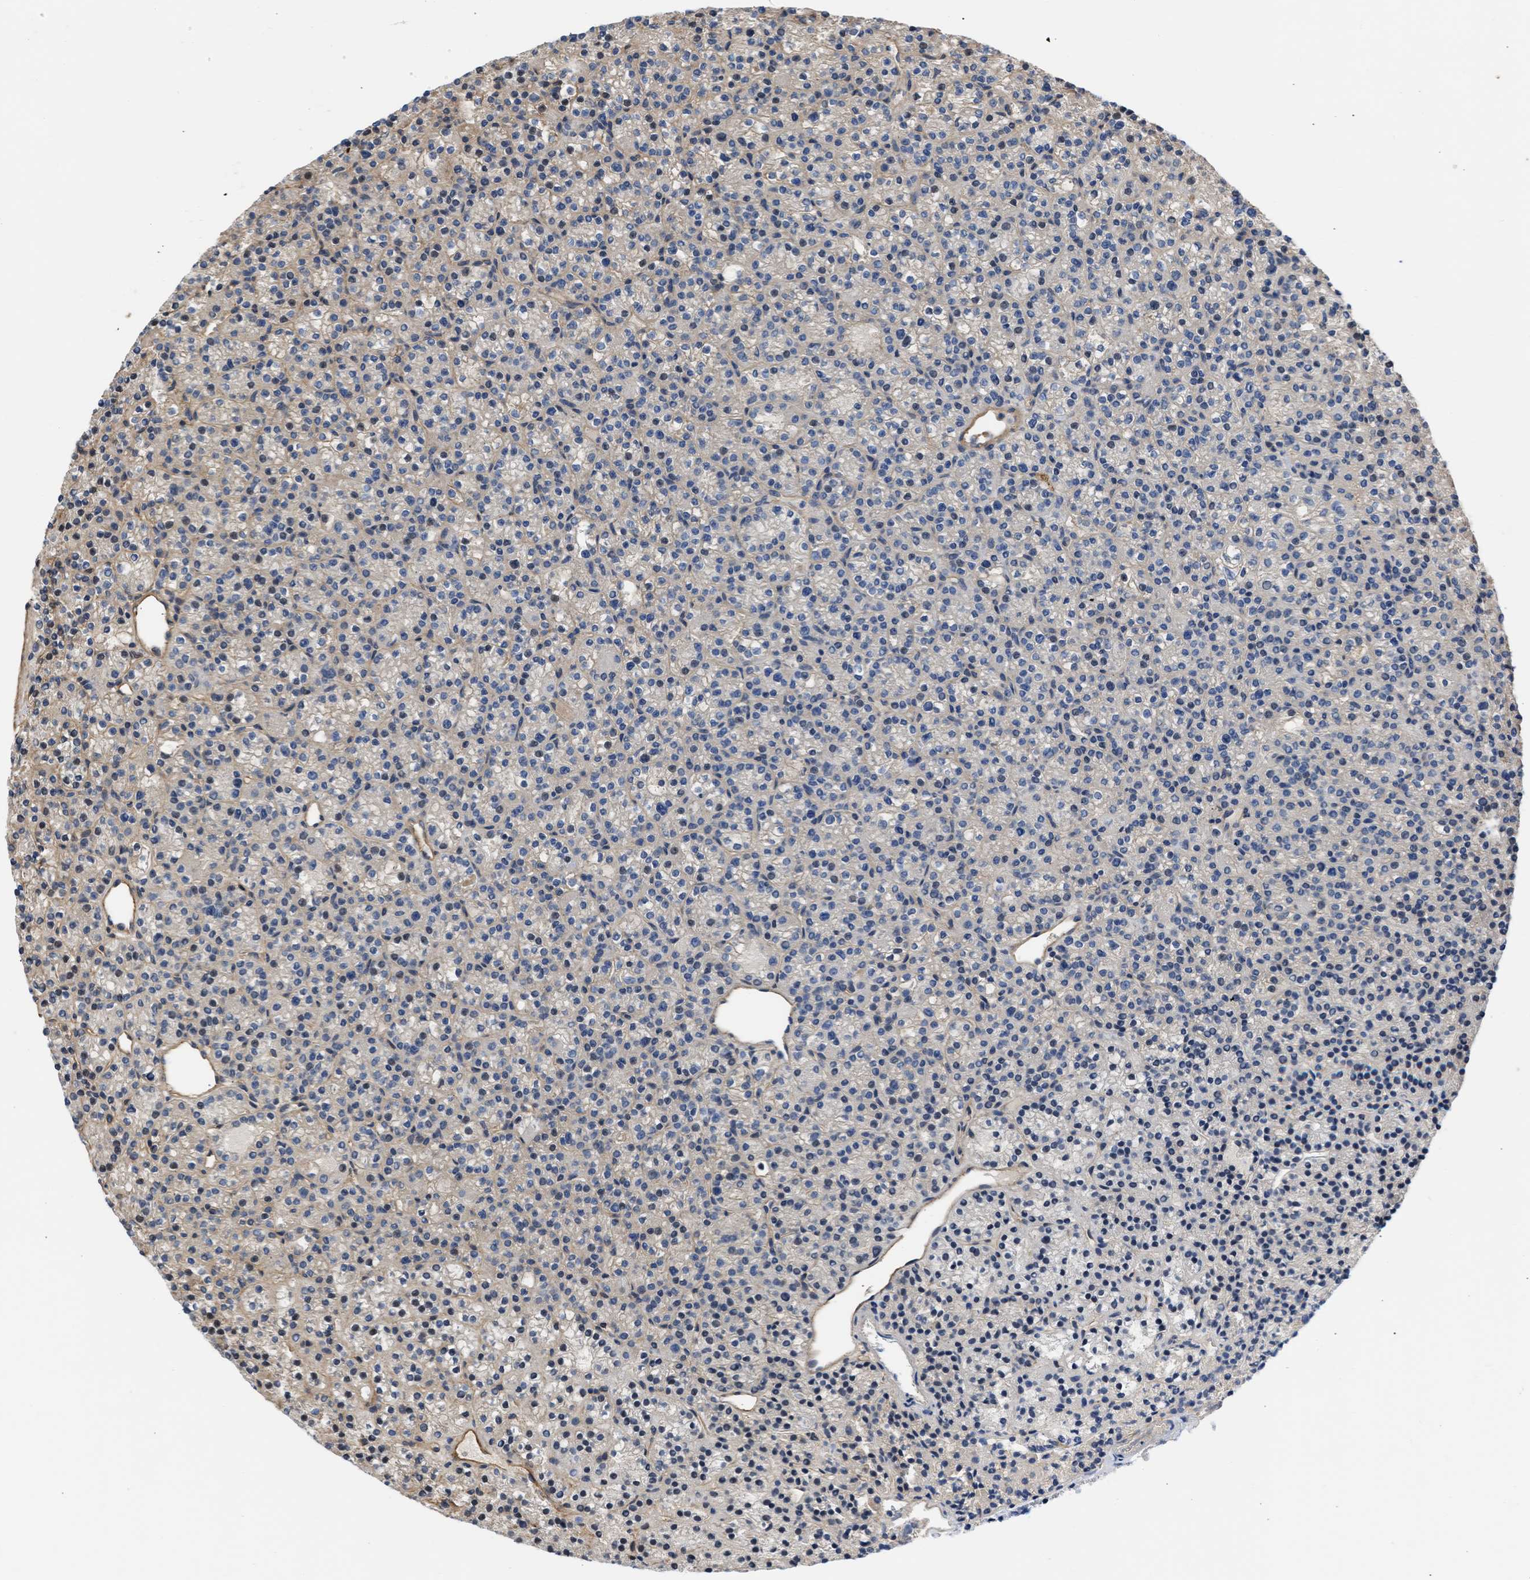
{"staining": {"intensity": "moderate", "quantity": "<25%", "location": "cytoplasmic/membranous,nuclear"}, "tissue": "parathyroid gland", "cell_type": "Glandular cells", "image_type": "normal", "snomed": [{"axis": "morphology", "description": "Normal tissue, NOS"}, {"axis": "morphology", "description": "Adenoma, NOS"}, {"axis": "topography", "description": "Parathyroid gland"}], "caption": "Immunohistochemistry (DAB (3,3'-diaminobenzidine)) staining of benign human parathyroid gland reveals moderate cytoplasmic/membranous,nuclear protein positivity in about <25% of glandular cells.", "gene": "MAS1L", "patient": {"sex": "female", "age": 64}}